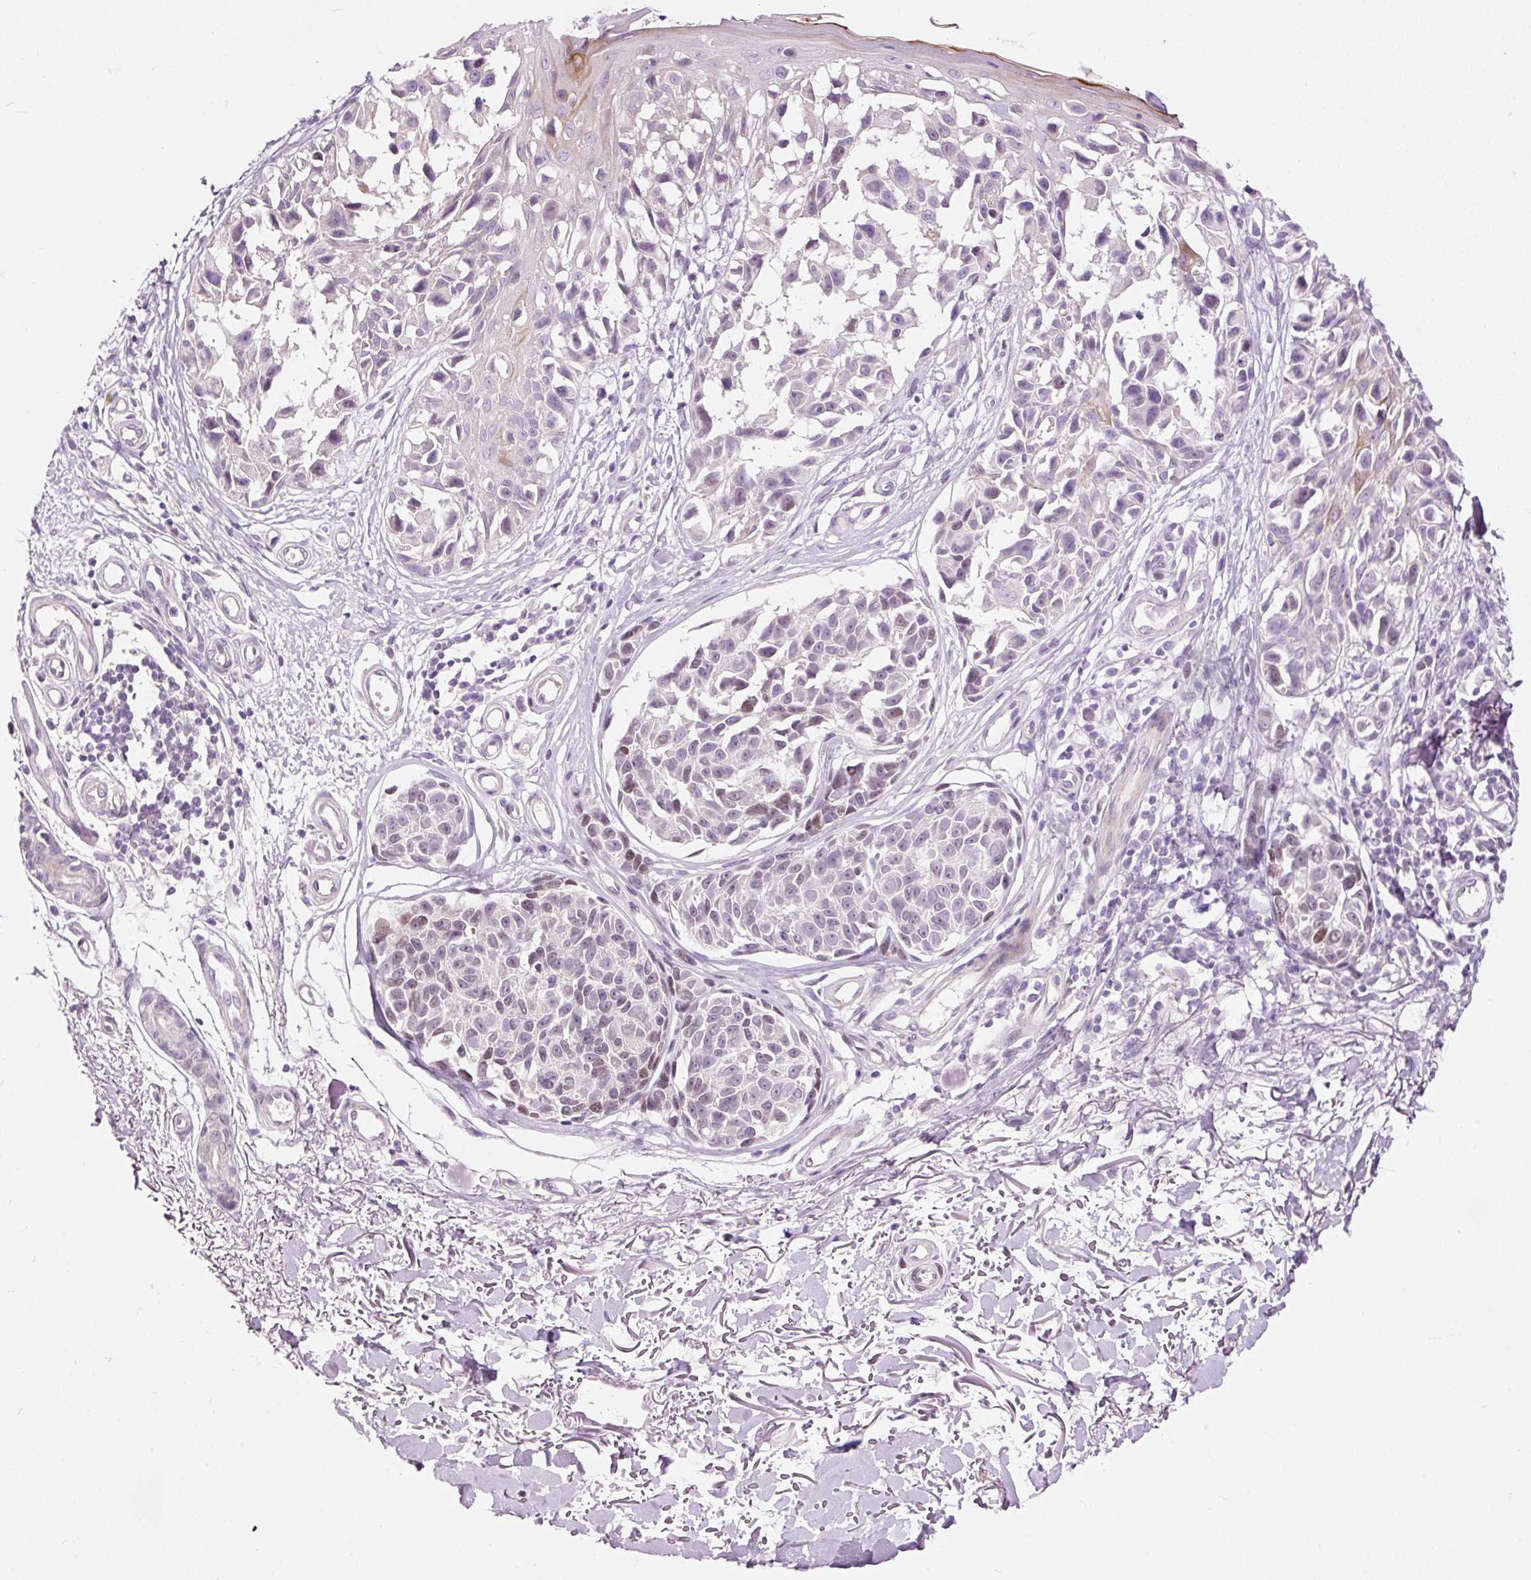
{"staining": {"intensity": "weak", "quantity": "<25%", "location": "nuclear"}, "tissue": "melanoma", "cell_type": "Tumor cells", "image_type": "cancer", "snomed": [{"axis": "morphology", "description": "Malignant melanoma, NOS"}, {"axis": "topography", "description": "Skin"}], "caption": "This is a photomicrograph of immunohistochemistry (IHC) staining of malignant melanoma, which shows no expression in tumor cells. The staining is performed using DAB (3,3'-diaminobenzidine) brown chromogen with nuclei counter-stained in using hematoxylin.", "gene": "FCRL4", "patient": {"sex": "male", "age": 73}}